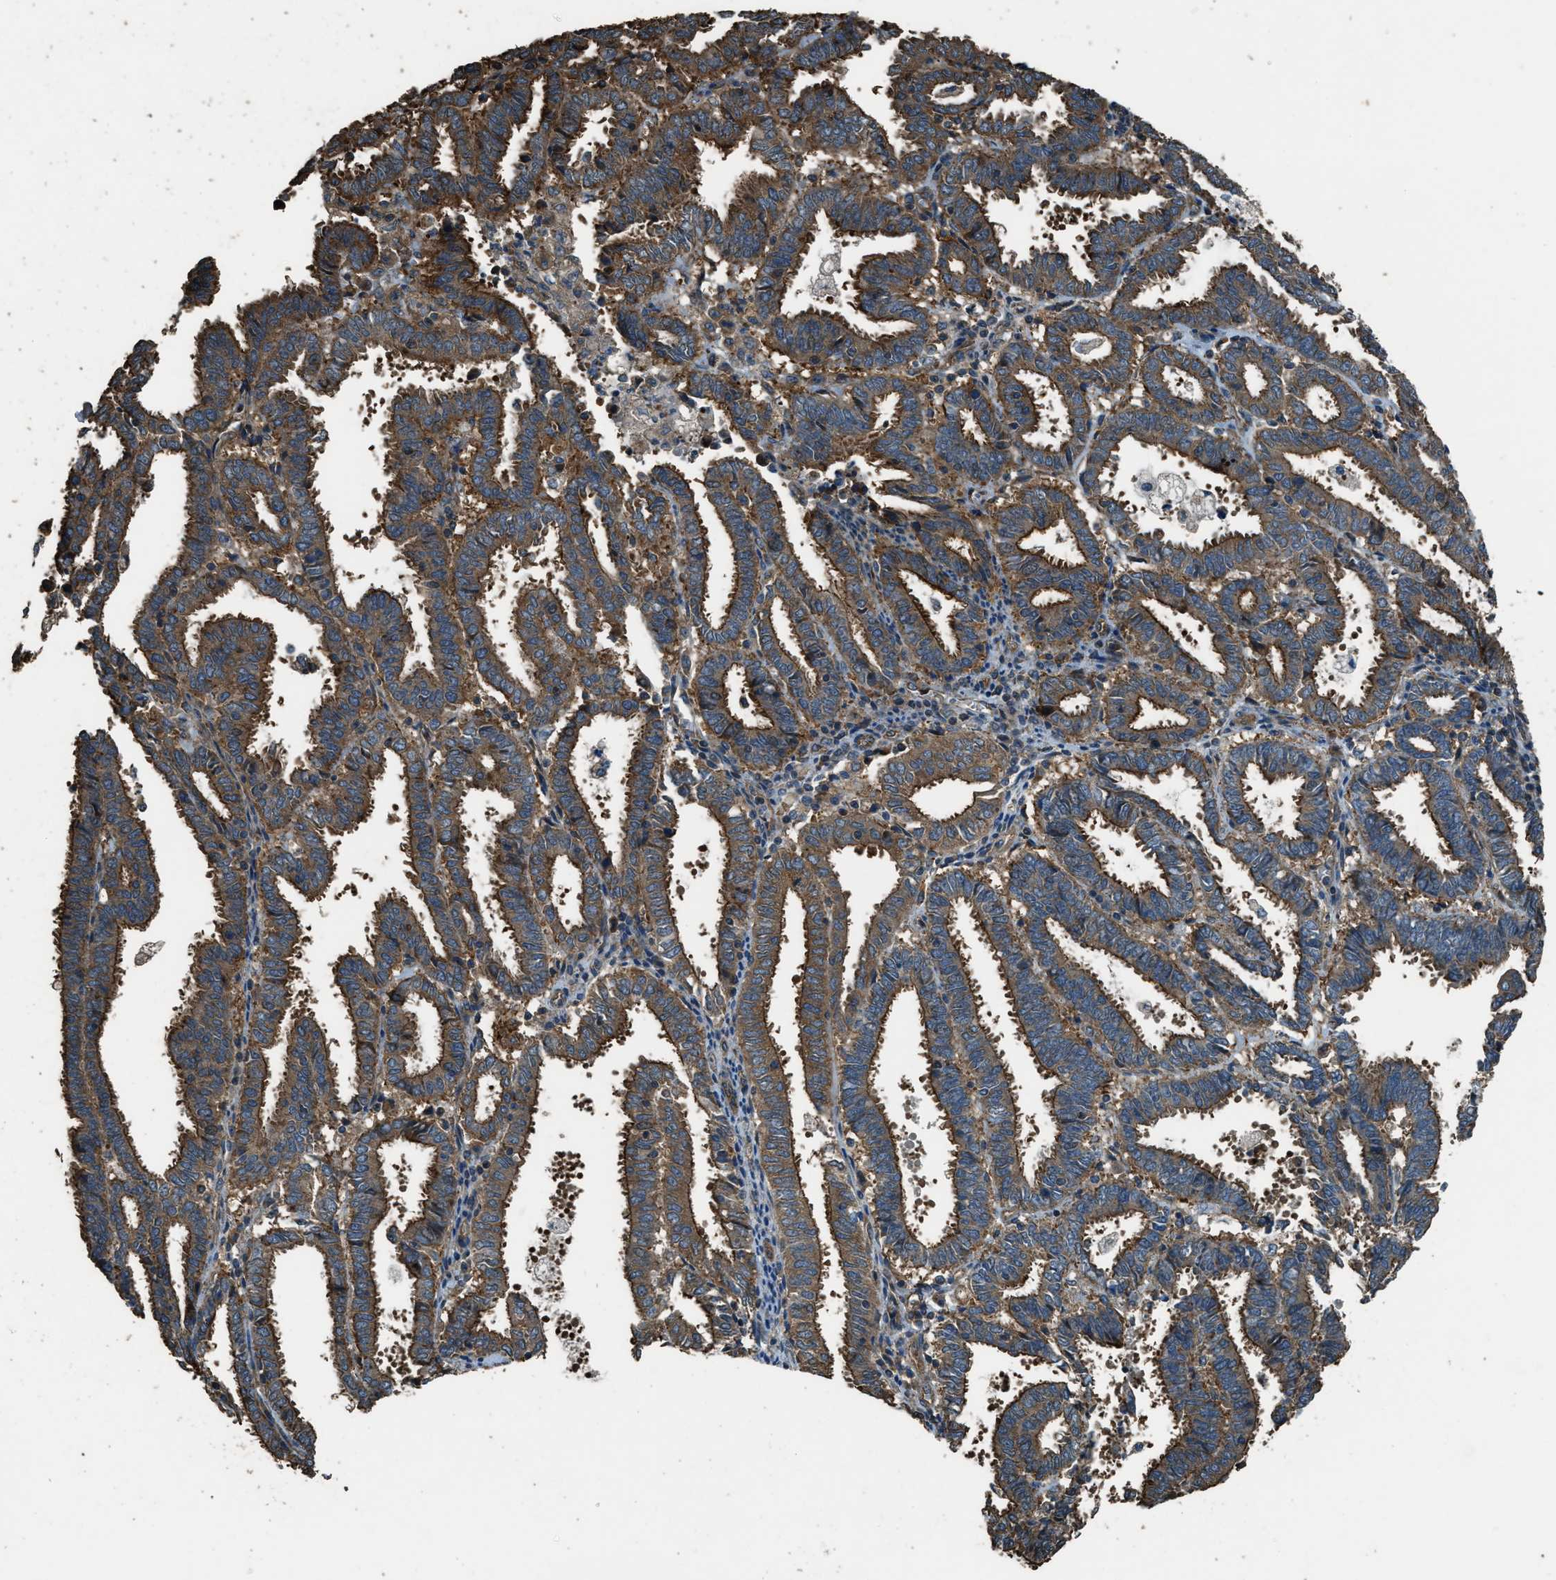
{"staining": {"intensity": "strong", "quantity": ">75%", "location": "cytoplasmic/membranous"}, "tissue": "endometrial cancer", "cell_type": "Tumor cells", "image_type": "cancer", "snomed": [{"axis": "morphology", "description": "Adenocarcinoma, NOS"}, {"axis": "topography", "description": "Uterus"}], "caption": "The histopathology image shows a brown stain indicating the presence of a protein in the cytoplasmic/membranous of tumor cells in endometrial cancer (adenocarcinoma).", "gene": "MARS1", "patient": {"sex": "female", "age": 83}}